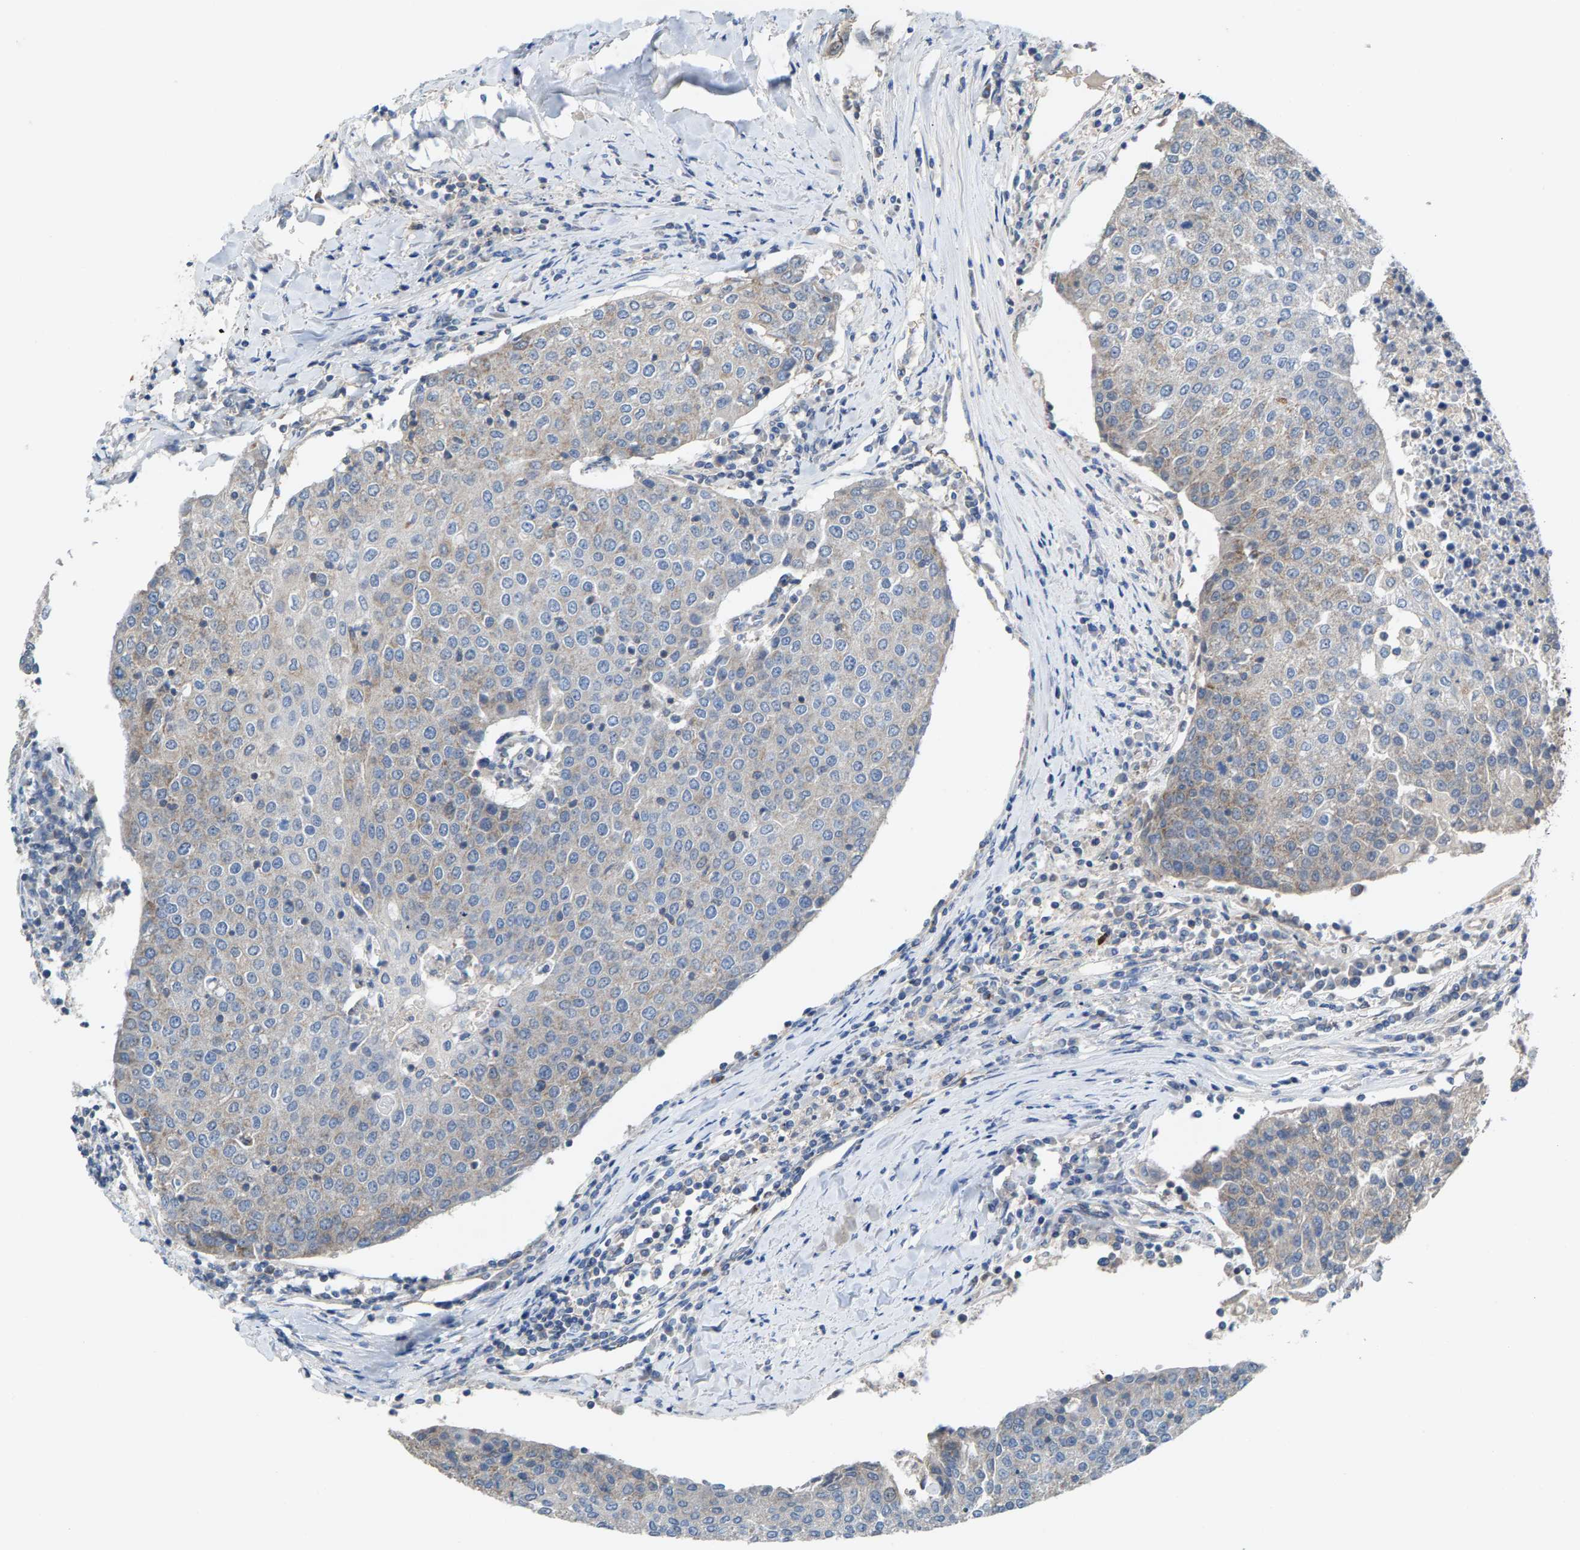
{"staining": {"intensity": "weak", "quantity": "<25%", "location": "cytoplasmic/membranous"}, "tissue": "urothelial cancer", "cell_type": "Tumor cells", "image_type": "cancer", "snomed": [{"axis": "morphology", "description": "Urothelial carcinoma, High grade"}, {"axis": "topography", "description": "Urinary bladder"}], "caption": "Photomicrograph shows no significant protein positivity in tumor cells of high-grade urothelial carcinoma.", "gene": "MRM1", "patient": {"sex": "female", "age": 85}}